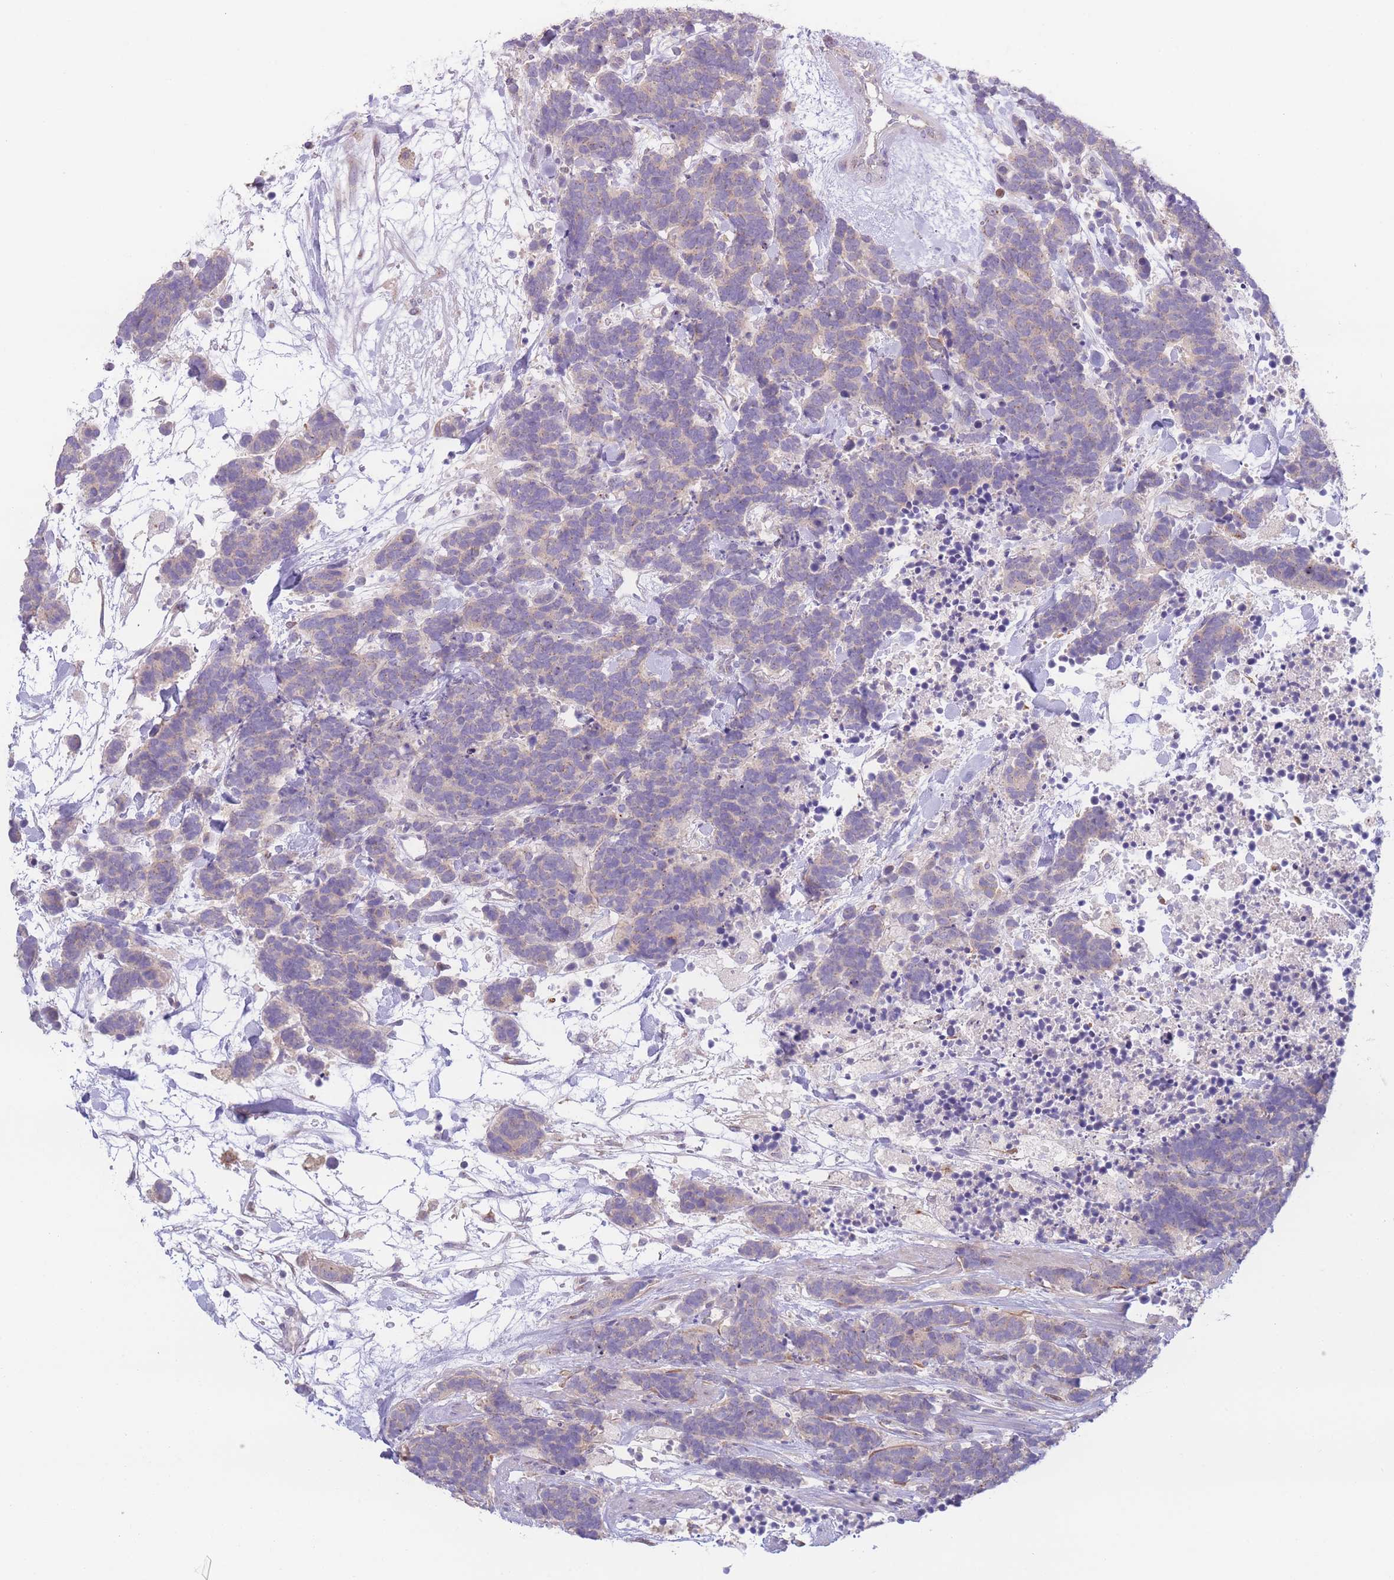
{"staining": {"intensity": "negative", "quantity": "none", "location": "none"}, "tissue": "carcinoid", "cell_type": "Tumor cells", "image_type": "cancer", "snomed": [{"axis": "morphology", "description": "Carcinoma, NOS"}, {"axis": "morphology", "description": "Carcinoid, malignant, NOS"}, {"axis": "topography", "description": "Prostate"}], "caption": "Malignant carcinoid stained for a protein using immunohistochemistry (IHC) shows no positivity tumor cells.", "gene": "STEAP3", "patient": {"sex": "male", "age": 57}}